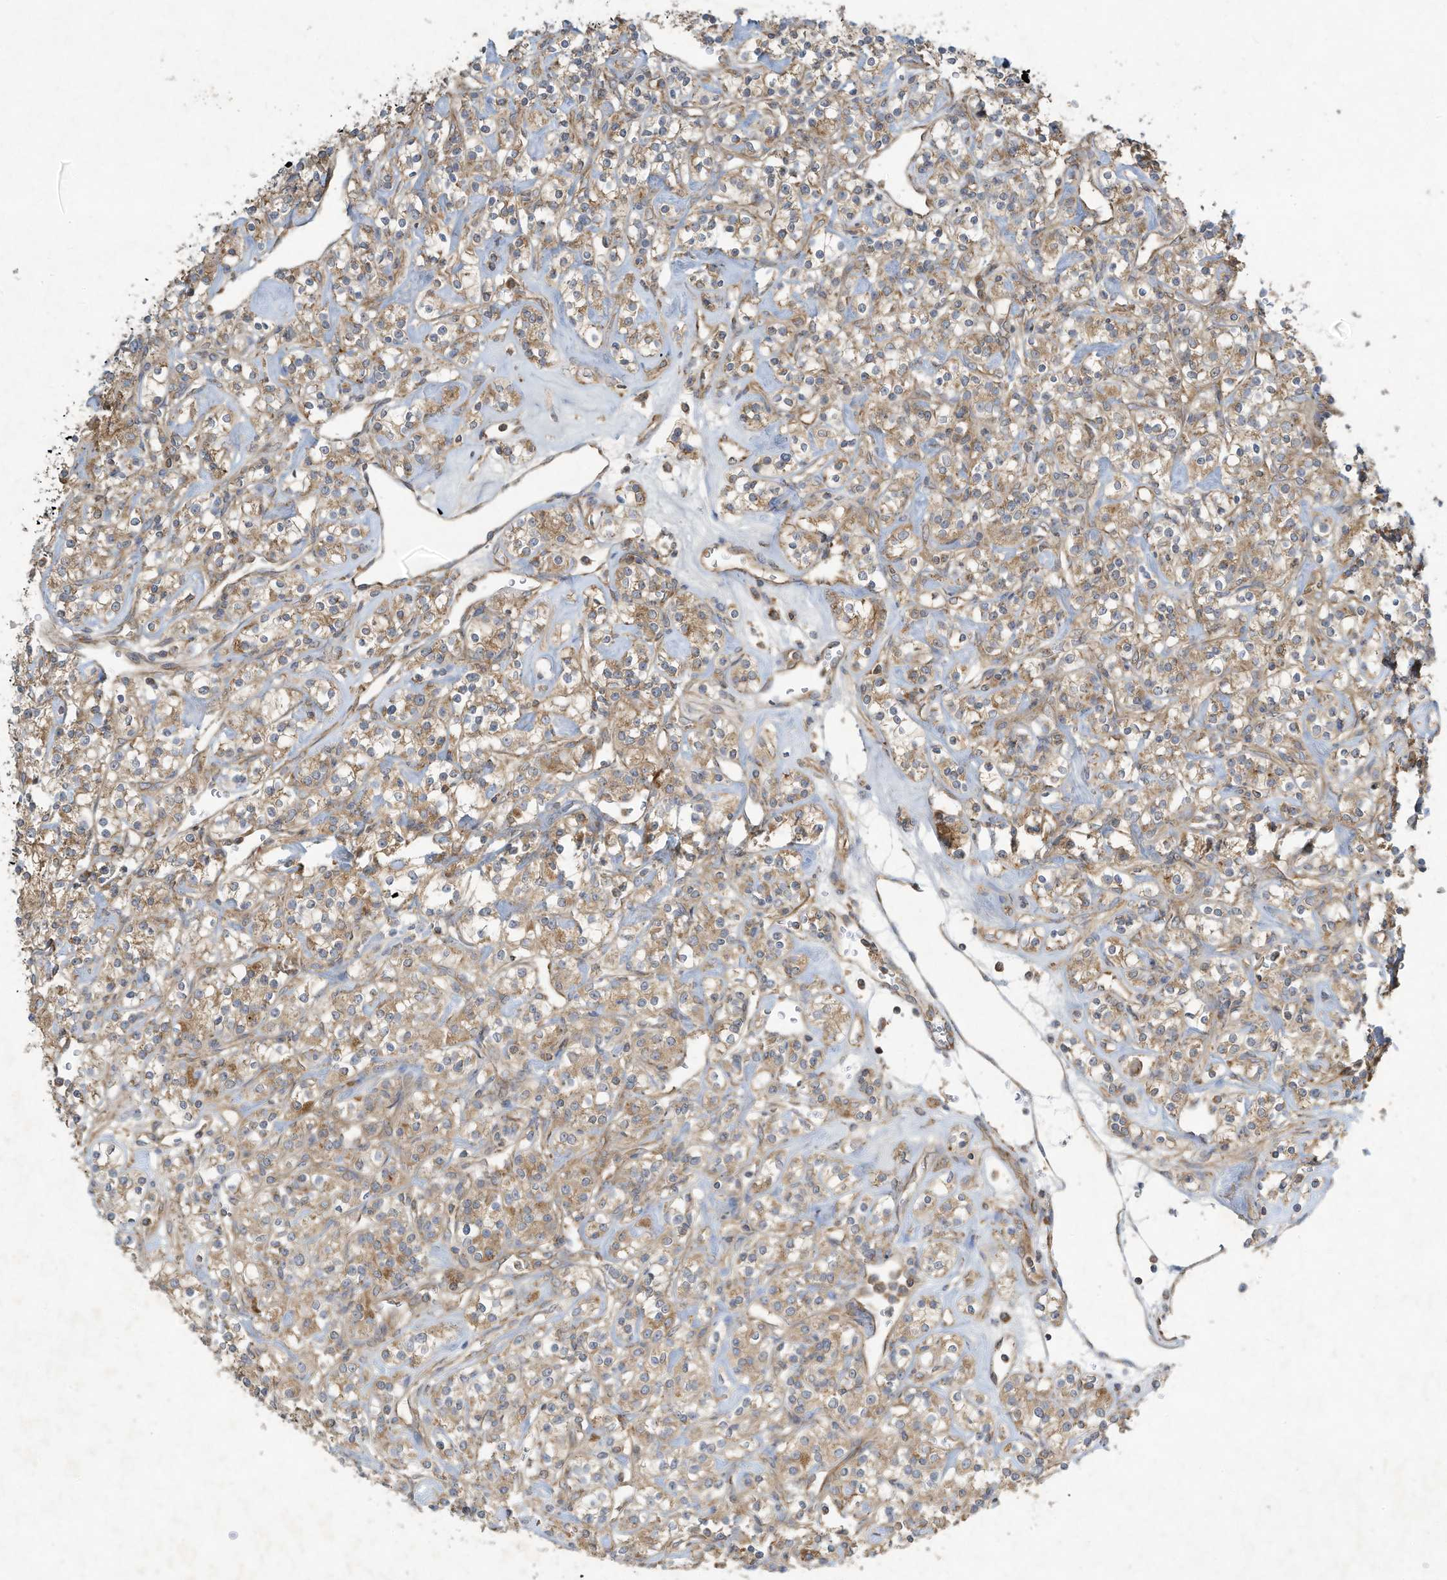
{"staining": {"intensity": "weak", "quantity": ">75%", "location": "cytoplasmic/membranous"}, "tissue": "renal cancer", "cell_type": "Tumor cells", "image_type": "cancer", "snomed": [{"axis": "morphology", "description": "Adenocarcinoma, NOS"}, {"axis": "topography", "description": "Kidney"}], "caption": "Protein analysis of renal cancer (adenocarcinoma) tissue reveals weak cytoplasmic/membranous staining in about >75% of tumor cells. The protein is shown in brown color, while the nuclei are stained blue.", "gene": "SYNJ2", "patient": {"sex": "male", "age": 77}}